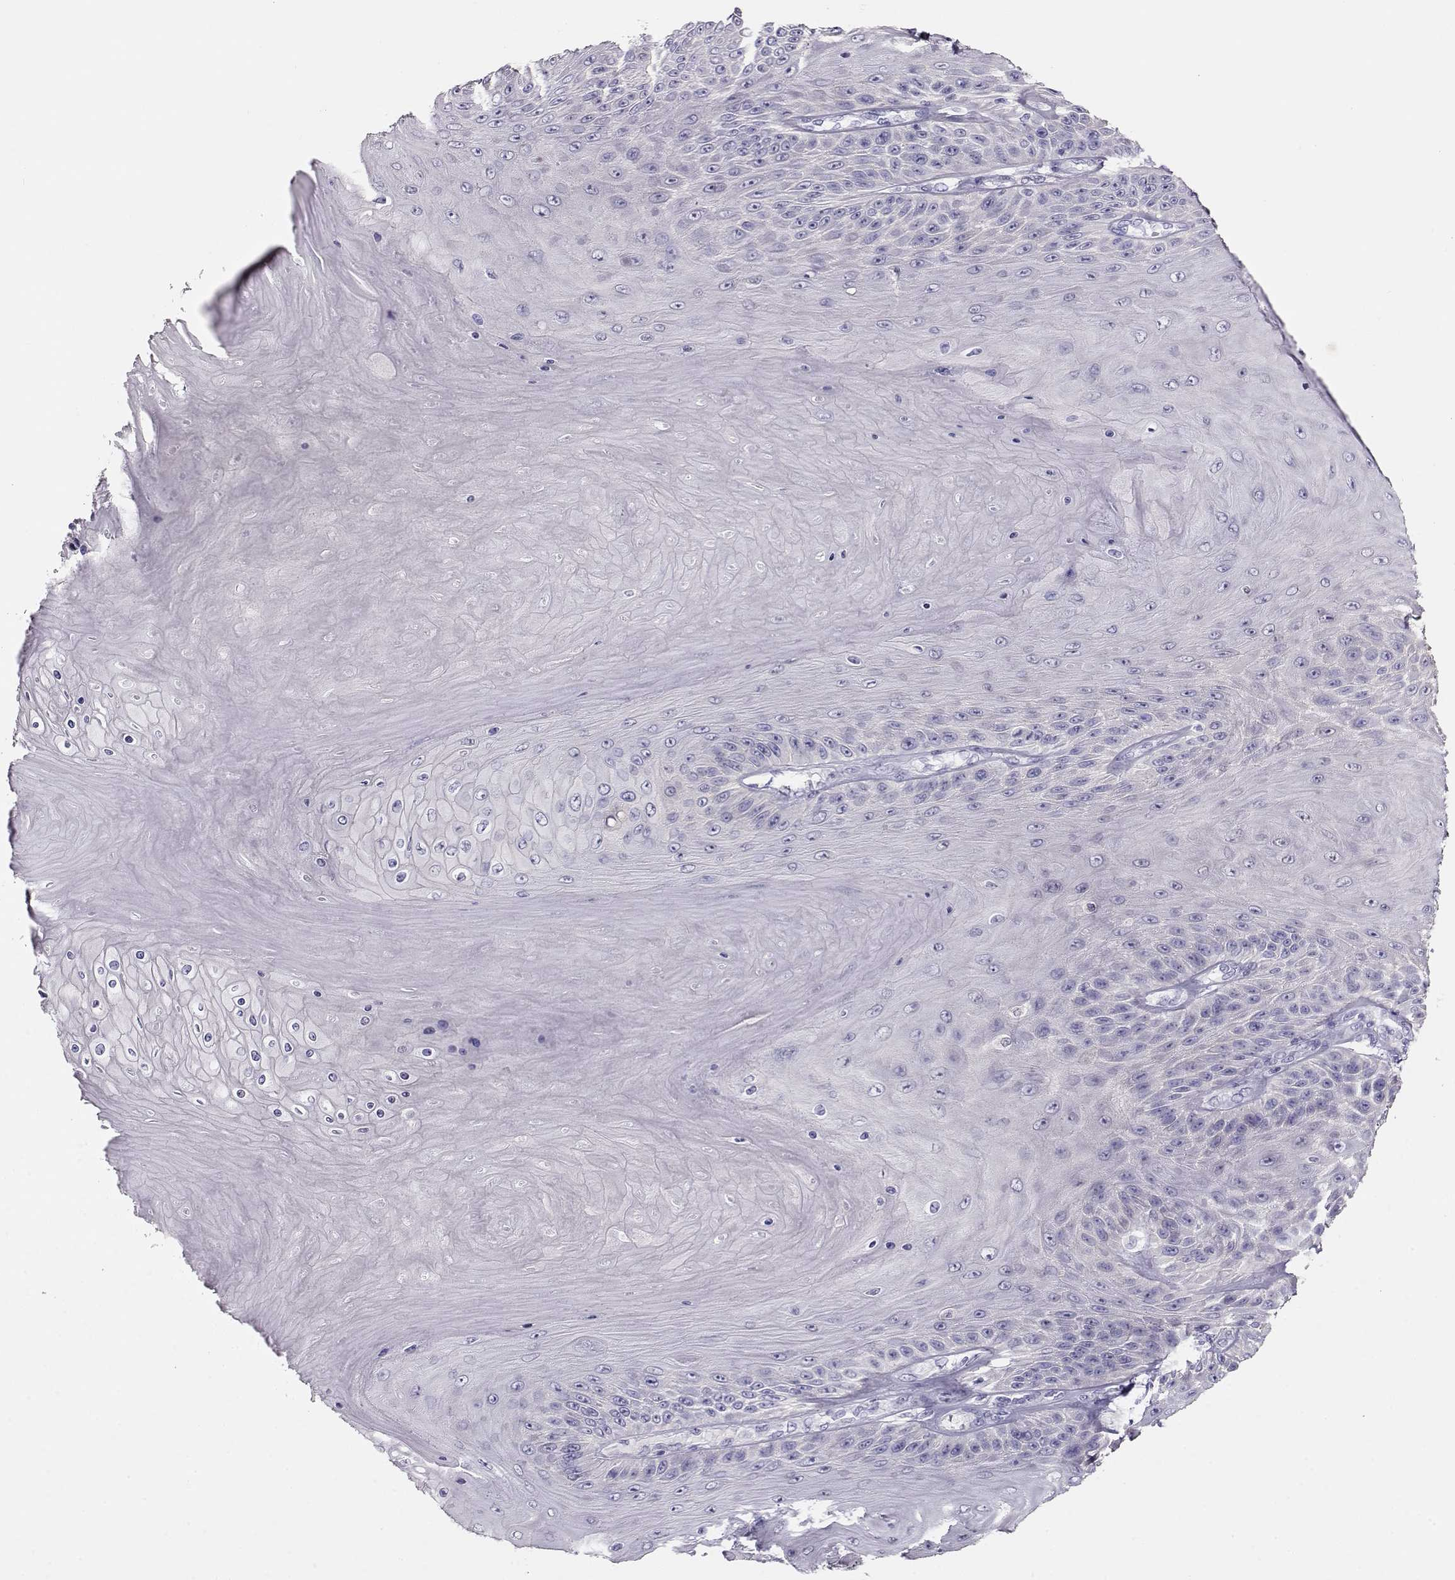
{"staining": {"intensity": "negative", "quantity": "none", "location": "none"}, "tissue": "skin cancer", "cell_type": "Tumor cells", "image_type": "cancer", "snomed": [{"axis": "morphology", "description": "Squamous cell carcinoma, NOS"}, {"axis": "topography", "description": "Skin"}], "caption": "This is an IHC photomicrograph of human skin cancer. There is no positivity in tumor cells.", "gene": "NDRG4", "patient": {"sex": "male", "age": 62}}